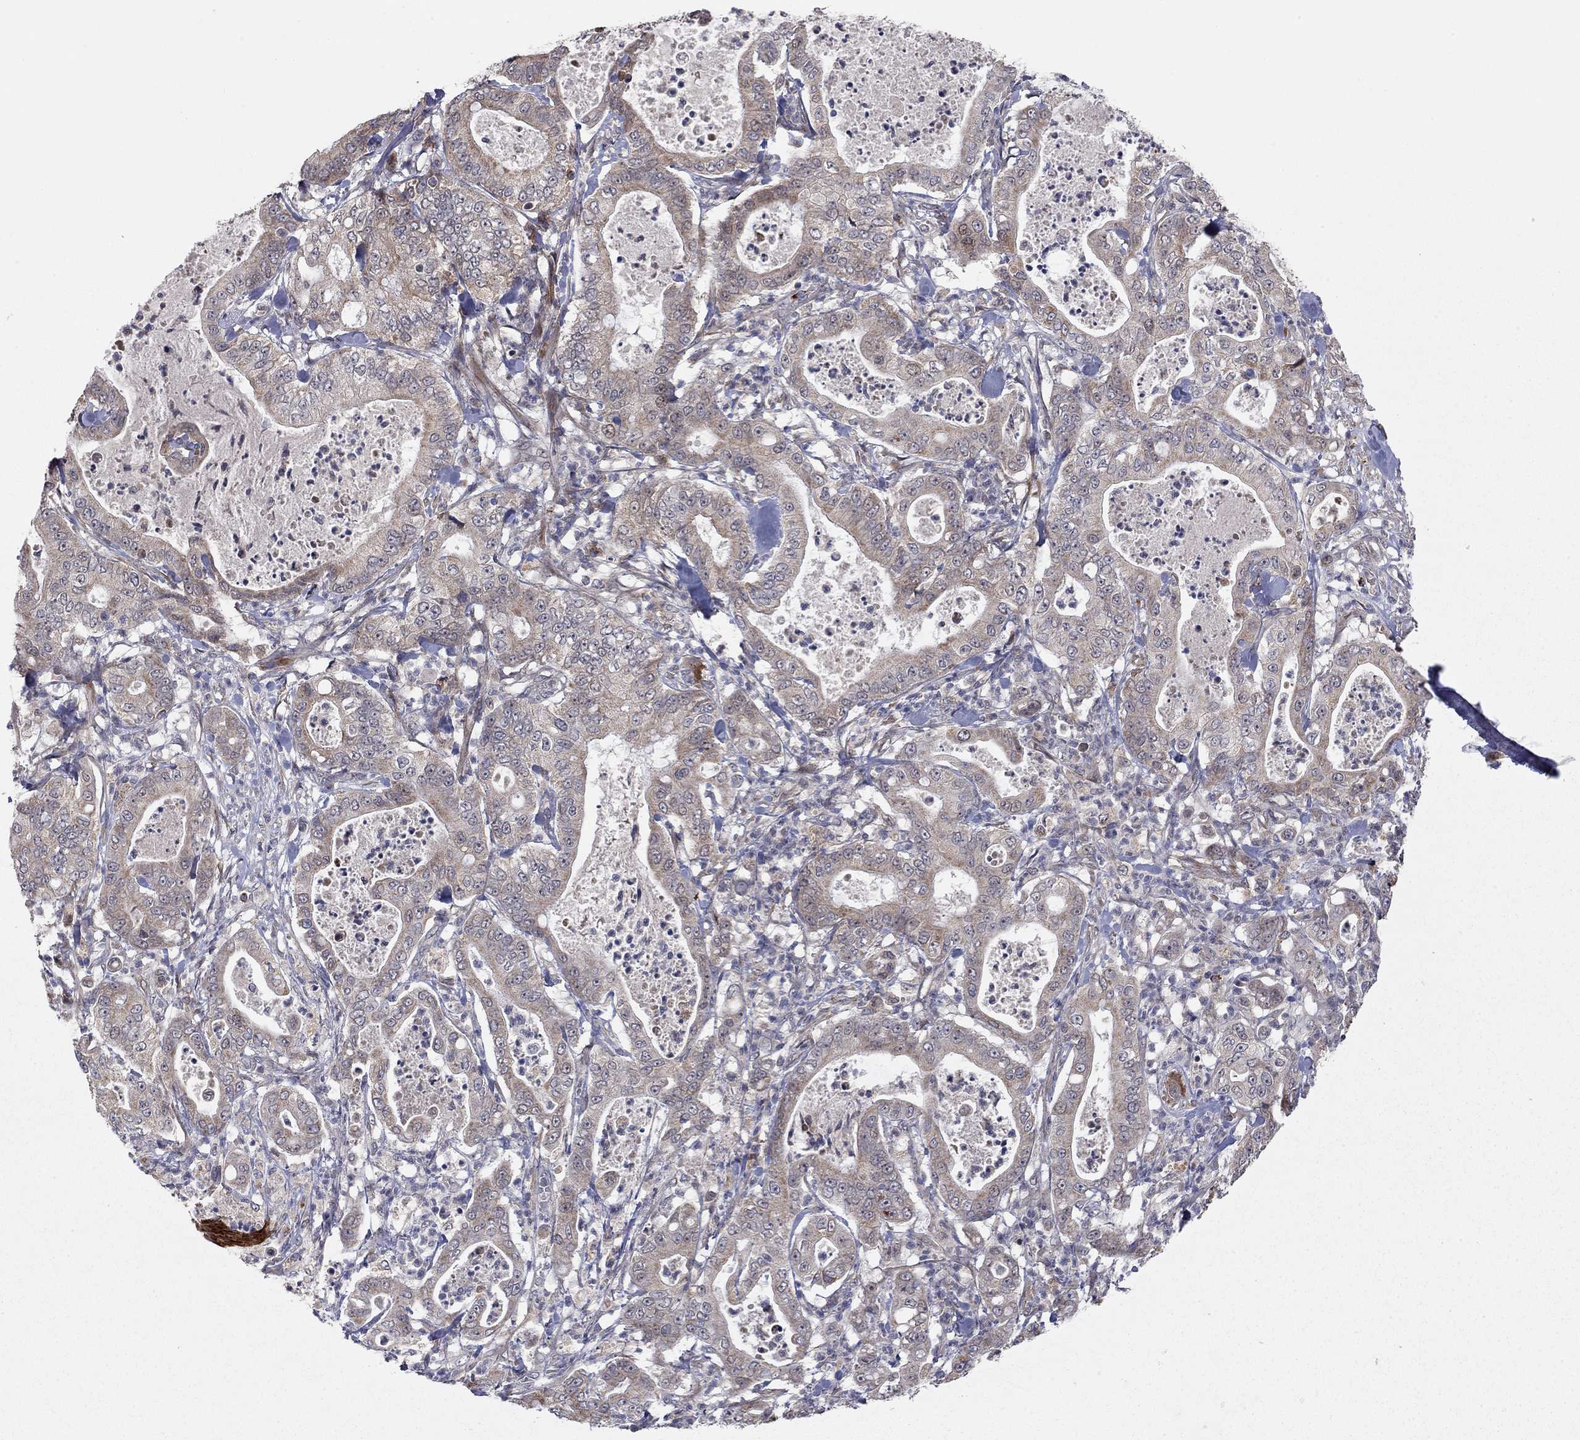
{"staining": {"intensity": "strong", "quantity": "<25%", "location": "cytoplasmic/membranous"}, "tissue": "pancreatic cancer", "cell_type": "Tumor cells", "image_type": "cancer", "snomed": [{"axis": "morphology", "description": "Adenocarcinoma, NOS"}, {"axis": "topography", "description": "Pancreas"}], "caption": "Approximately <25% of tumor cells in human pancreatic adenocarcinoma show strong cytoplasmic/membranous protein expression as visualized by brown immunohistochemical staining.", "gene": "IDS", "patient": {"sex": "male", "age": 71}}